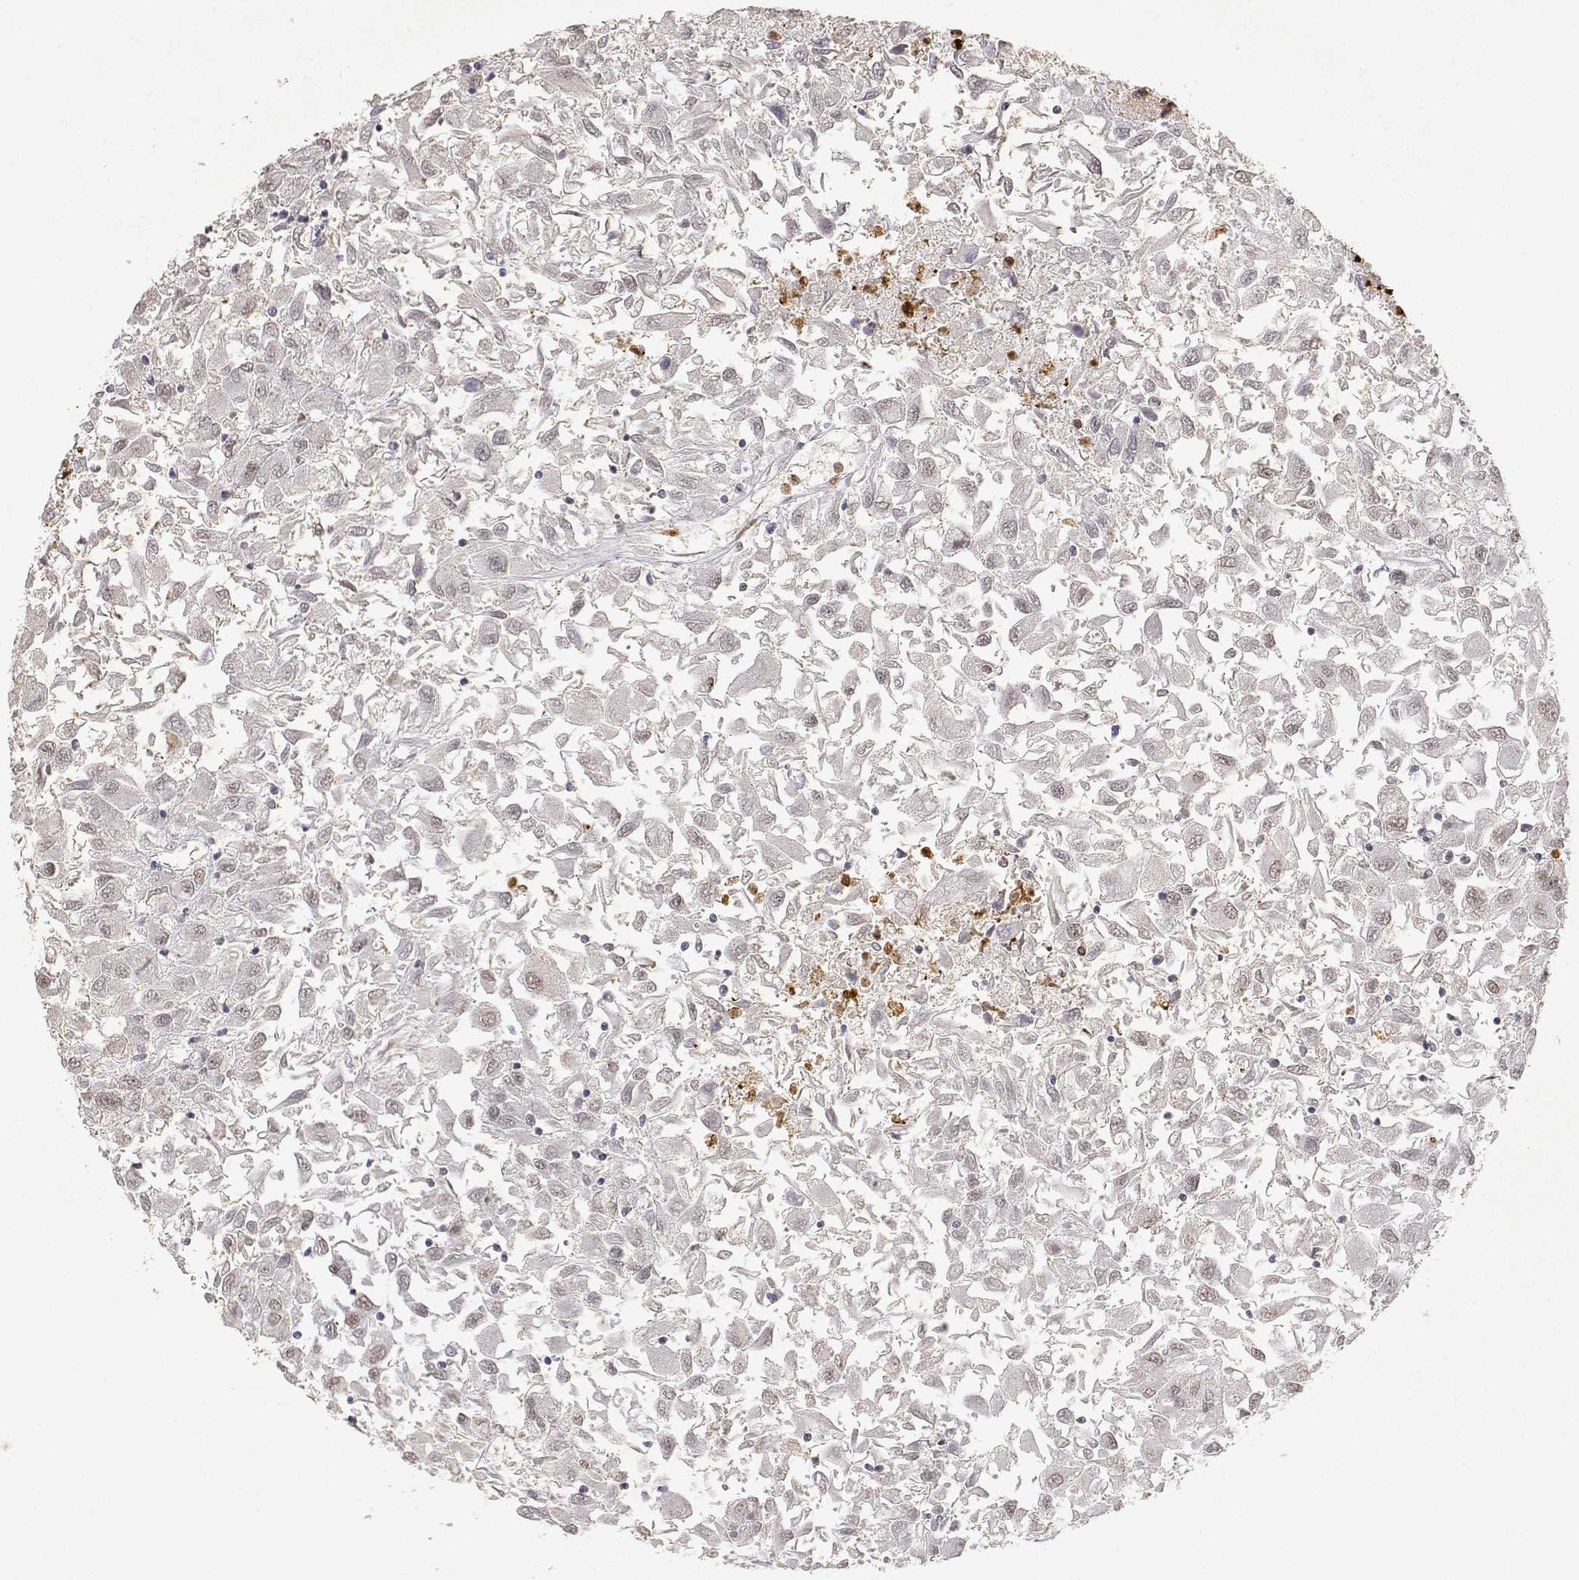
{"staining": {"intensity": "negative", "quantity": "none", "location": "none"}, "tissue": "renal cancer", "cell_type": "Tumor cells", "image_type": "cancer", "snomed": [{"axis": "morphology", "description": "Adenocarcinoma, NOS"}, {"axis": "topography", "description": "Kidney"}], "caption": "Renal adenocarcinoma was stained to show a protein in brown. There is no significant positivity in tumor cells.", "gene": "RSF1", "patient": {"sex": "female", "age": 76}}